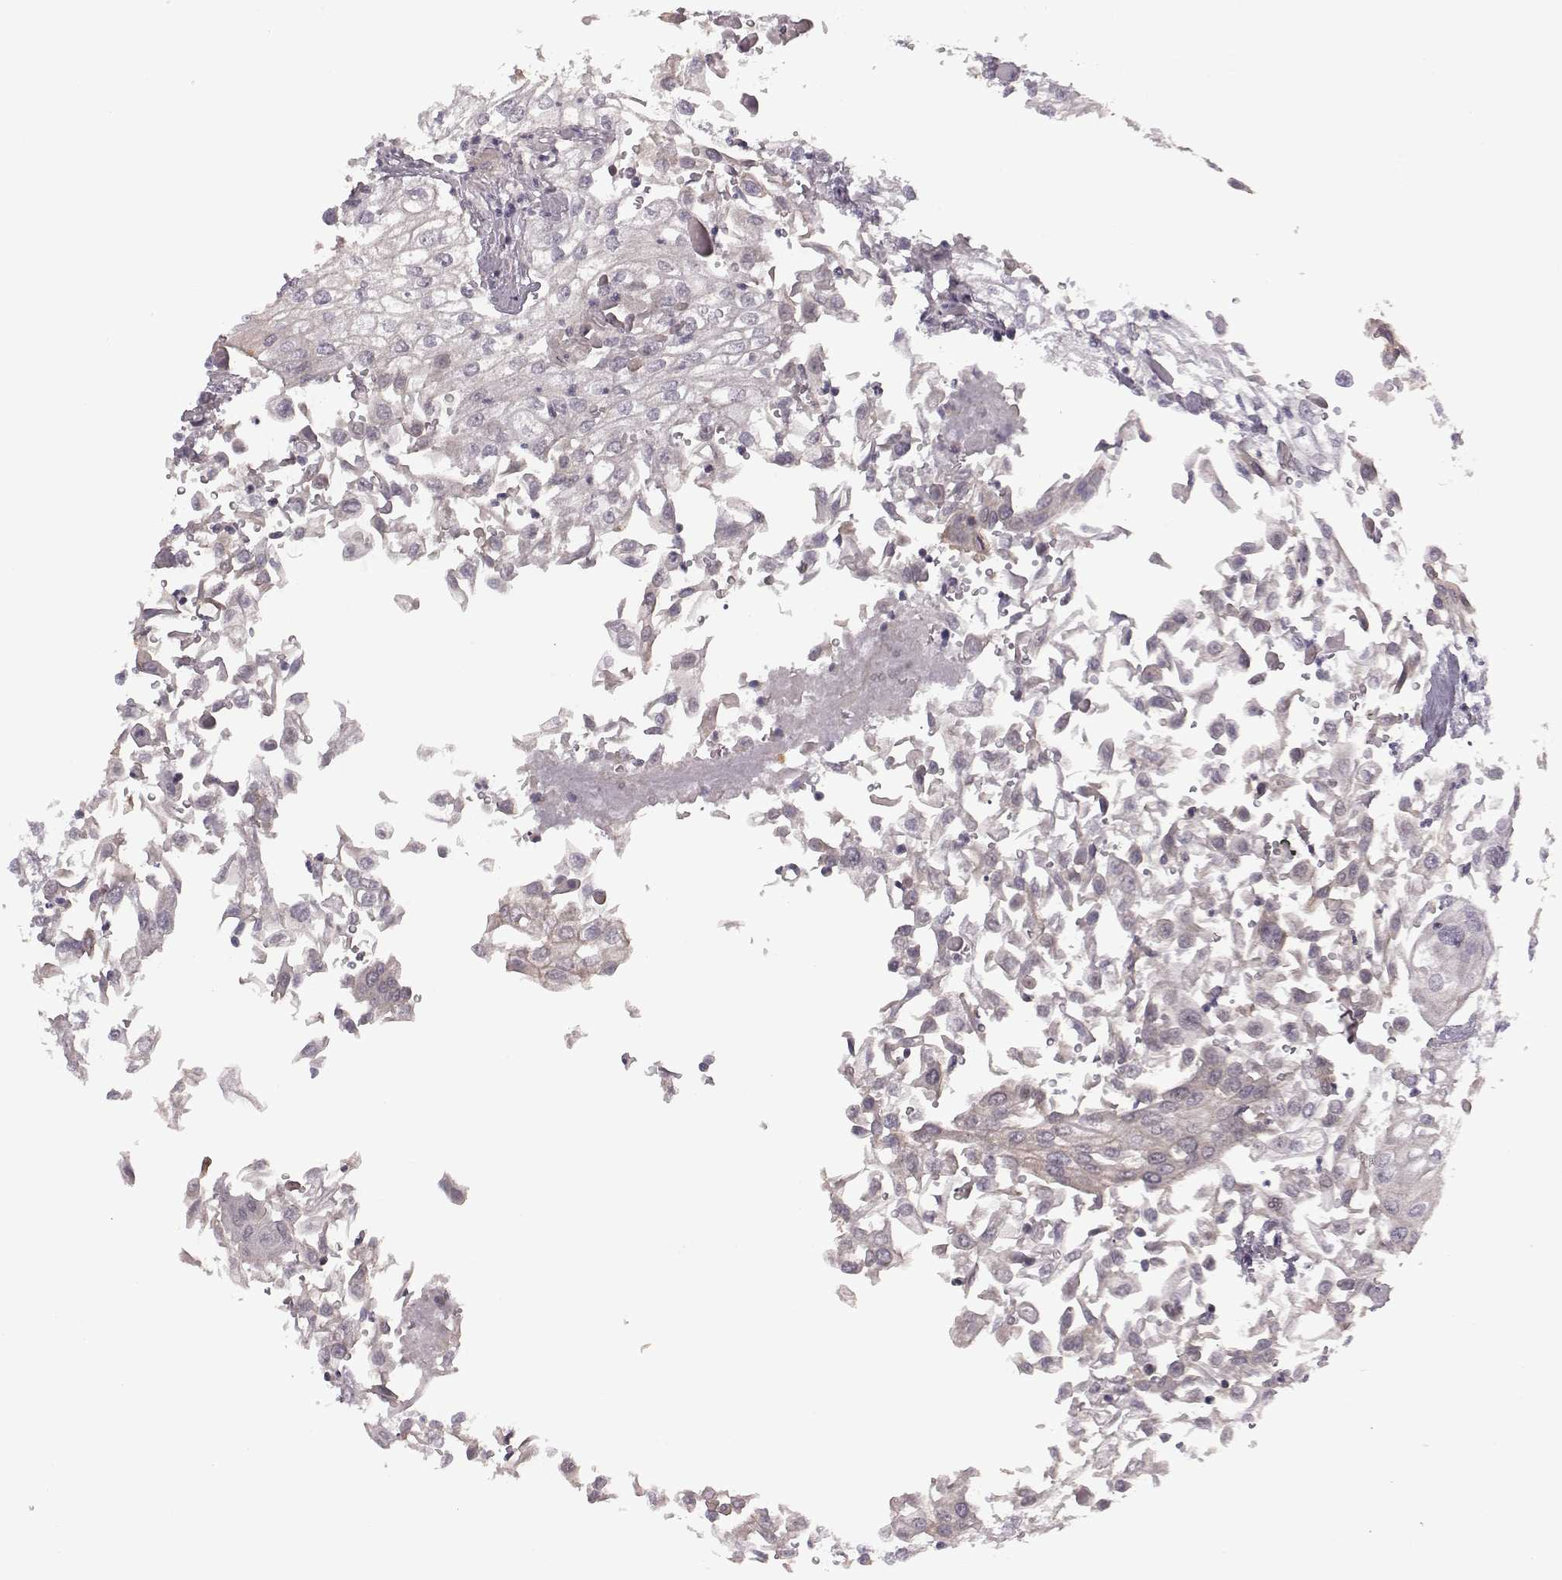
{"staining": {"intensity": "negative", "quantity": "none", "location": "none"}, "tissue": "urothelial cancer", "cell_type": "Tumor cells", "image_type": "cancer", "snomed": [{"axis": "morphology", "description": "Urothelial carcinoma, High grade"}, {"axis": "topography", "description": "Urinary bladder"}], "caption": "Protein analysis of high-grade urothelial carcinoma reveals no significant staining in tumor cells.", "gene": "BICDL1", "patient": {"sex": "male", "age": 62}}